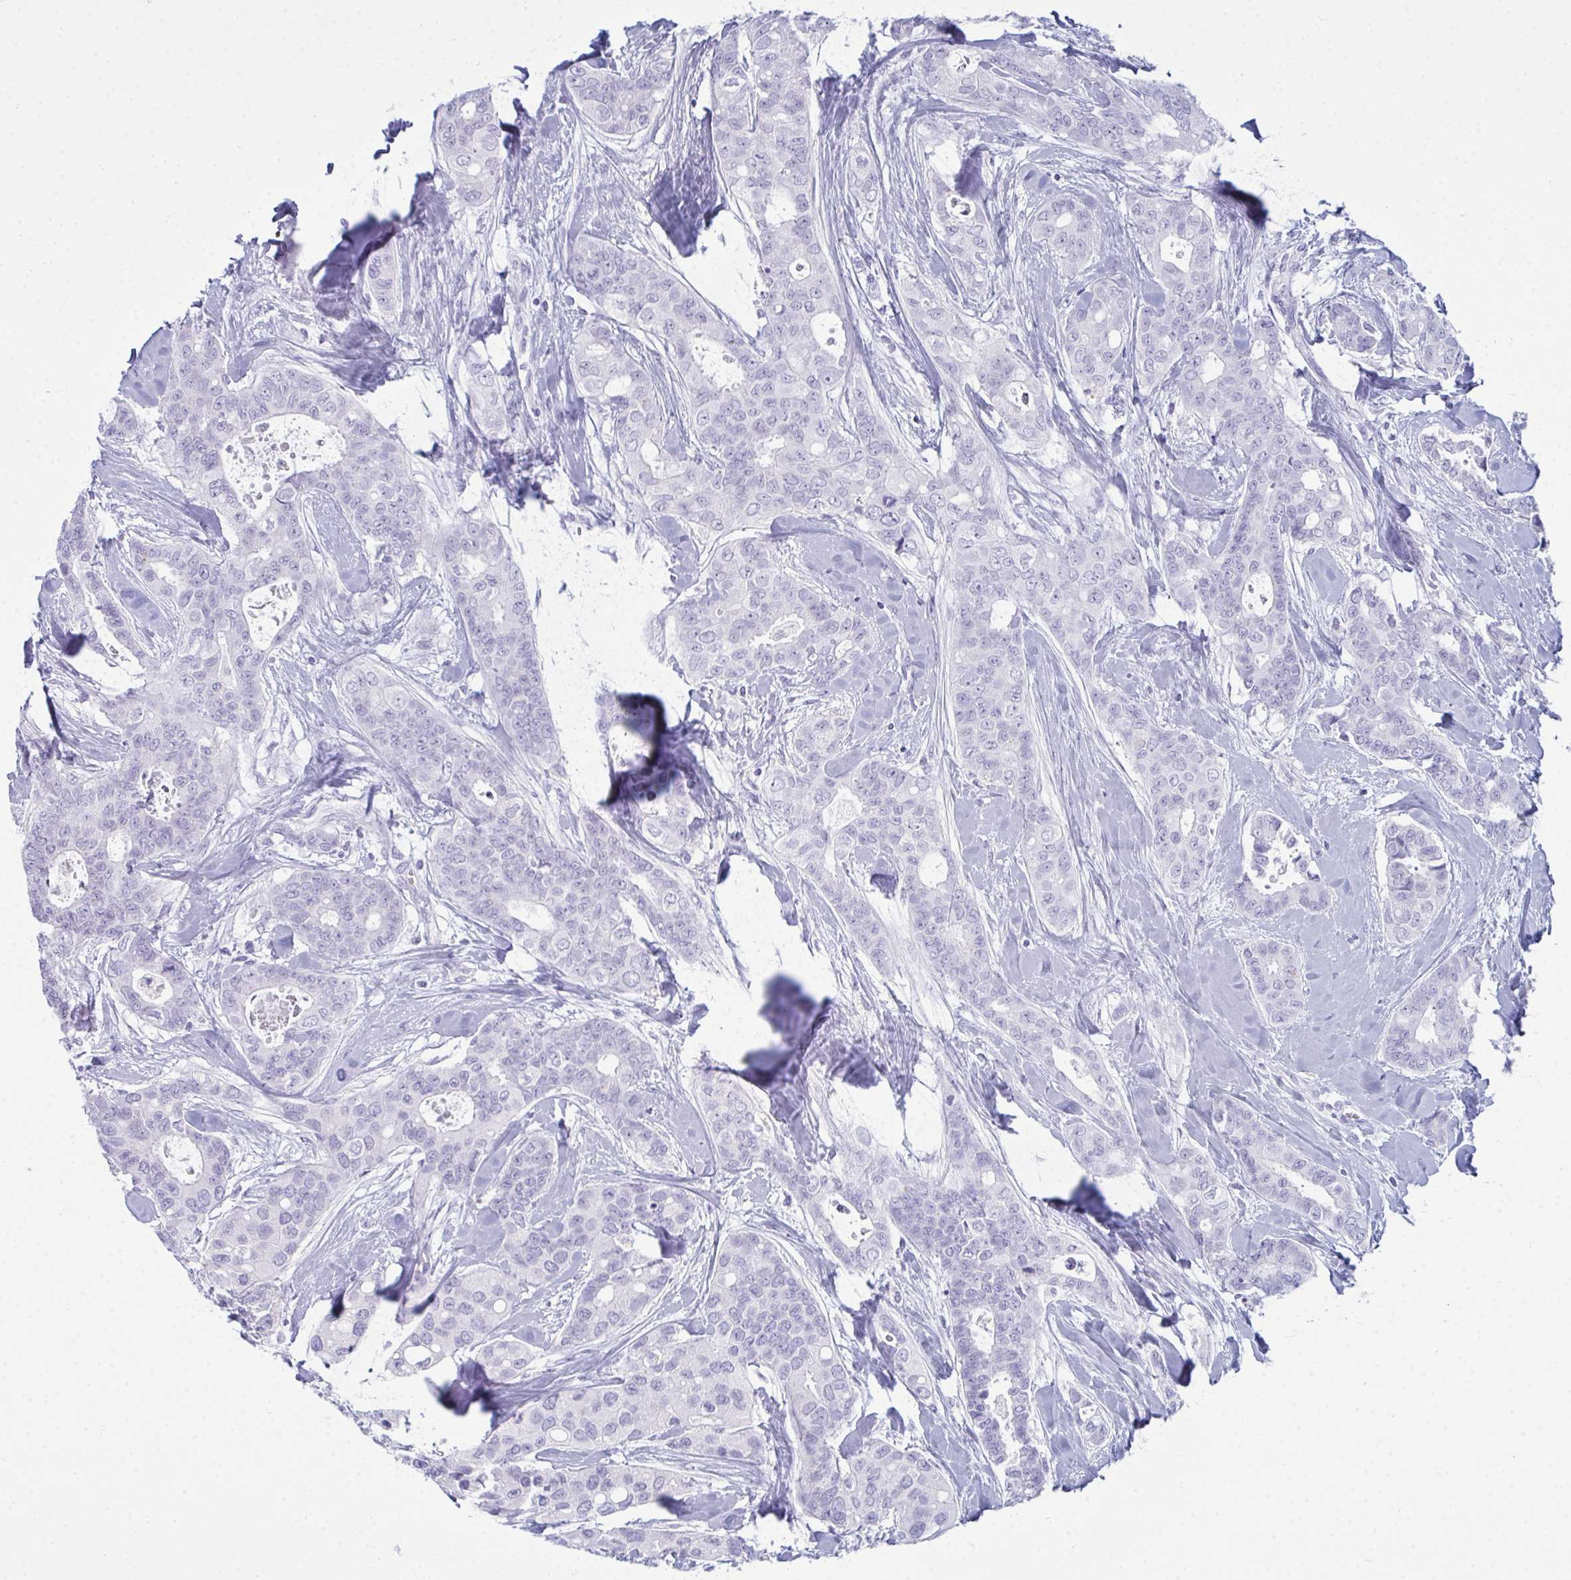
{"staining": {"intensity": "negative", "quantity": "none", "location": "none"}, "tissue": "breast cancer", "cell_type": "Tumor cells", "image_type": "cancer", "snomed": [{"axis": "morphology", "description": "Duct carcinoma"}, {"axis": "topography", "description": "Breast"}], "caption": "Tumor cells are negative for protein expression in human invasive ductal carcinoma (breast).", "gene": "SERPINB10", "patient": {"sex": "female", "age": 45}}